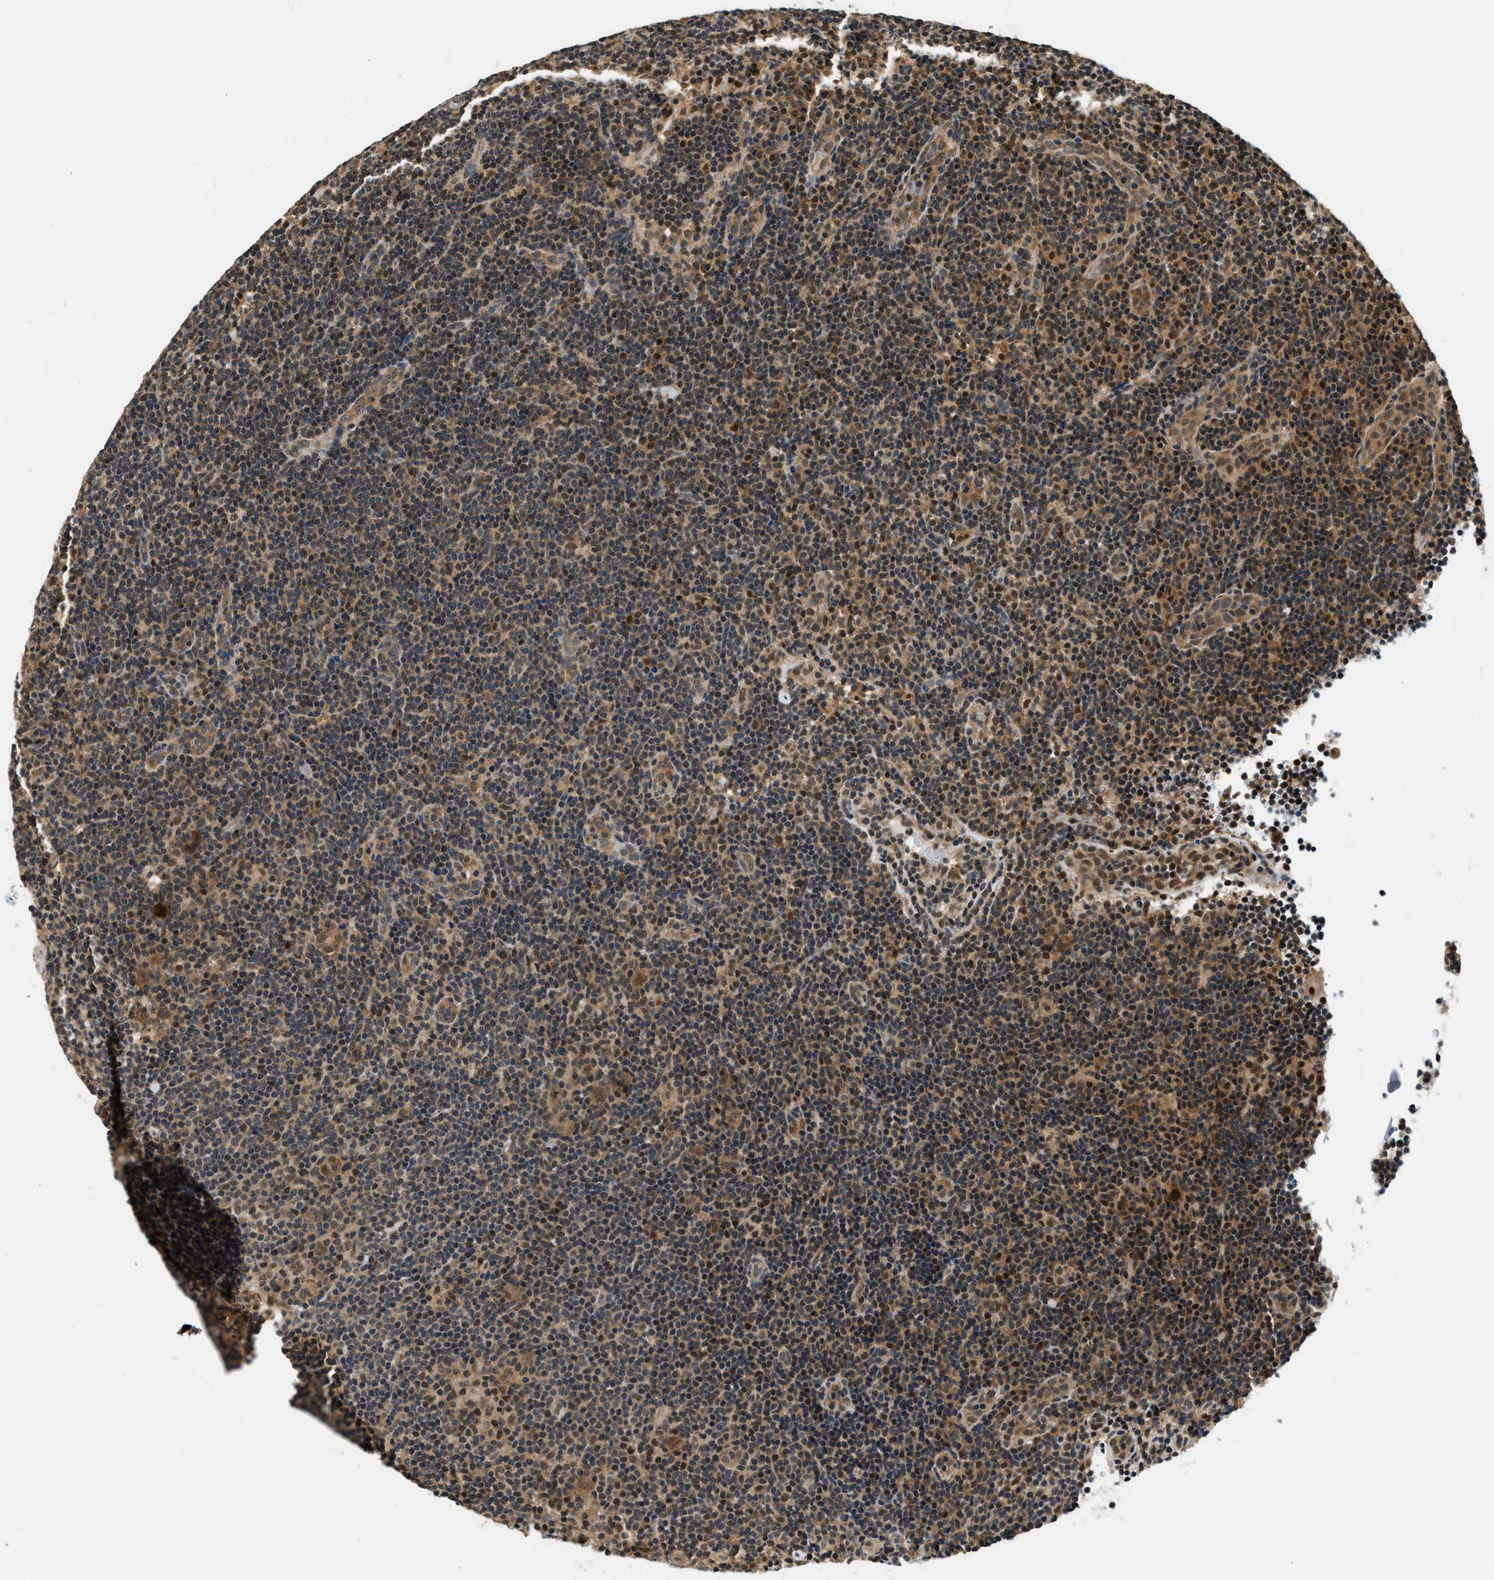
{"staining": {"intensity": "weak", "quantity": ">75%", "location": "cytoplasmic/membranous,nuclear"}, "tissue": "lymphoma", "cell_type": "Tumor cells", "image_type": "cancer", "snomed": [{"axis": "morphology", "description": "Hodgkin's disease, NOS"}, {"axis": "topography", "description": "Lymph node"}], "caption": "Immunohistochemical staining of human lymphoma displays weak cytoplasmic/membranous and nuclear protein staining in approximately >75% of tumor cells. (brown staining indicates protein expression, while blue staining denotes nuclei).", "gene": "PSMD3", "patient": {"sex": "female", "age": 57}}